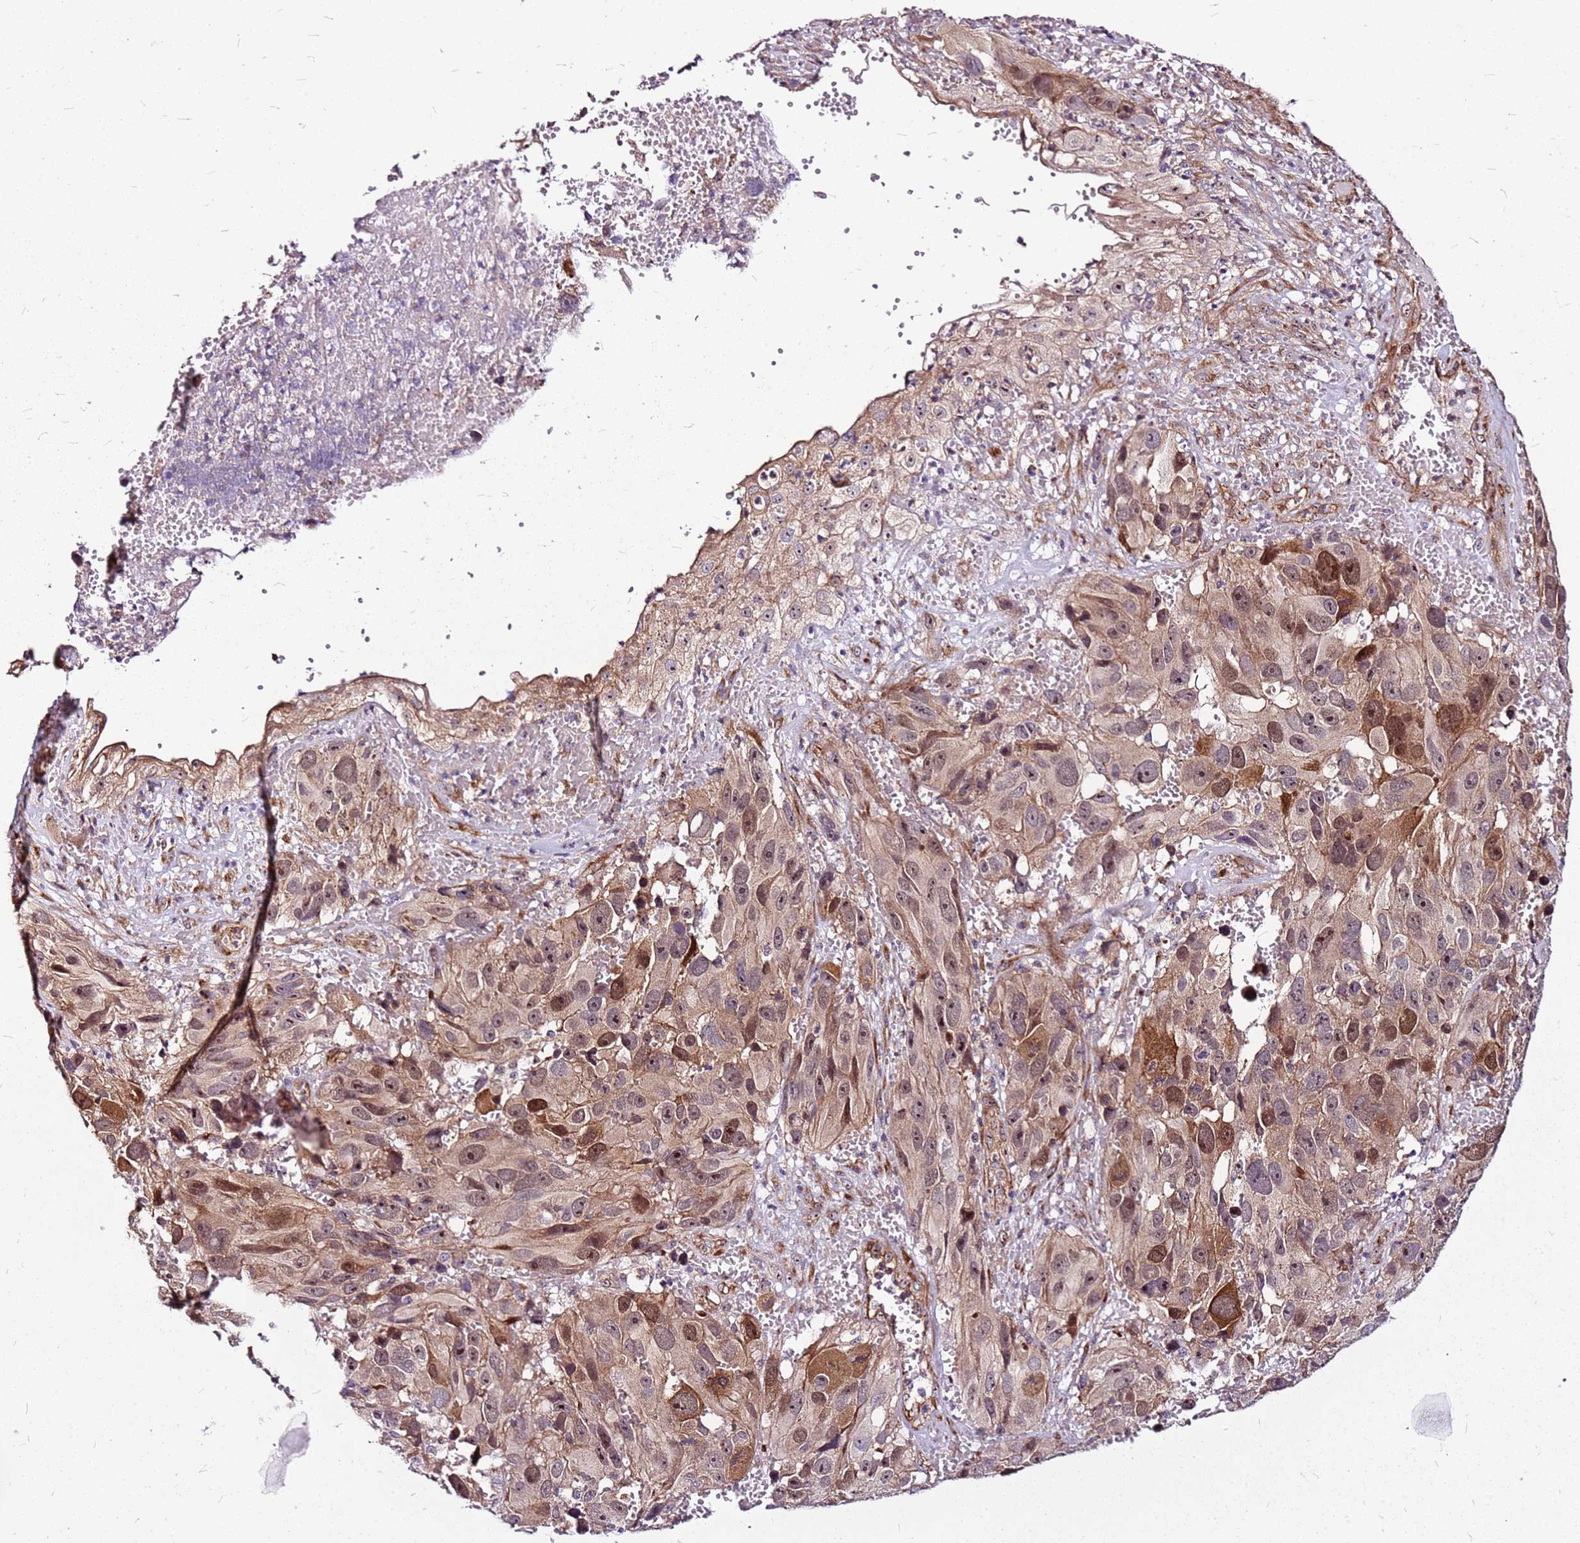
{"staining": {"intensity": "moderate", "quantity": "25%-75%", "location": "cytoplasmic/membranous,nuclear"}, "tissue": "melanoma", "cell_type": "Tumor cells", "image_type": "cancer", "snomed": [{"axis": "morphology", "description": "Malignant melanoma, NOS"}, {"axis": "topography", "description": "Skin"}], "caption": "About 25%-75% of tumor cells in human melanoma demonstrate moderate cytoplasmic/membranous and nuclear protein staining as visualized by brown immunohistochemical staining.", "gene": "TOPAZ1", "patient": {"sex": "male", "age": 84}}